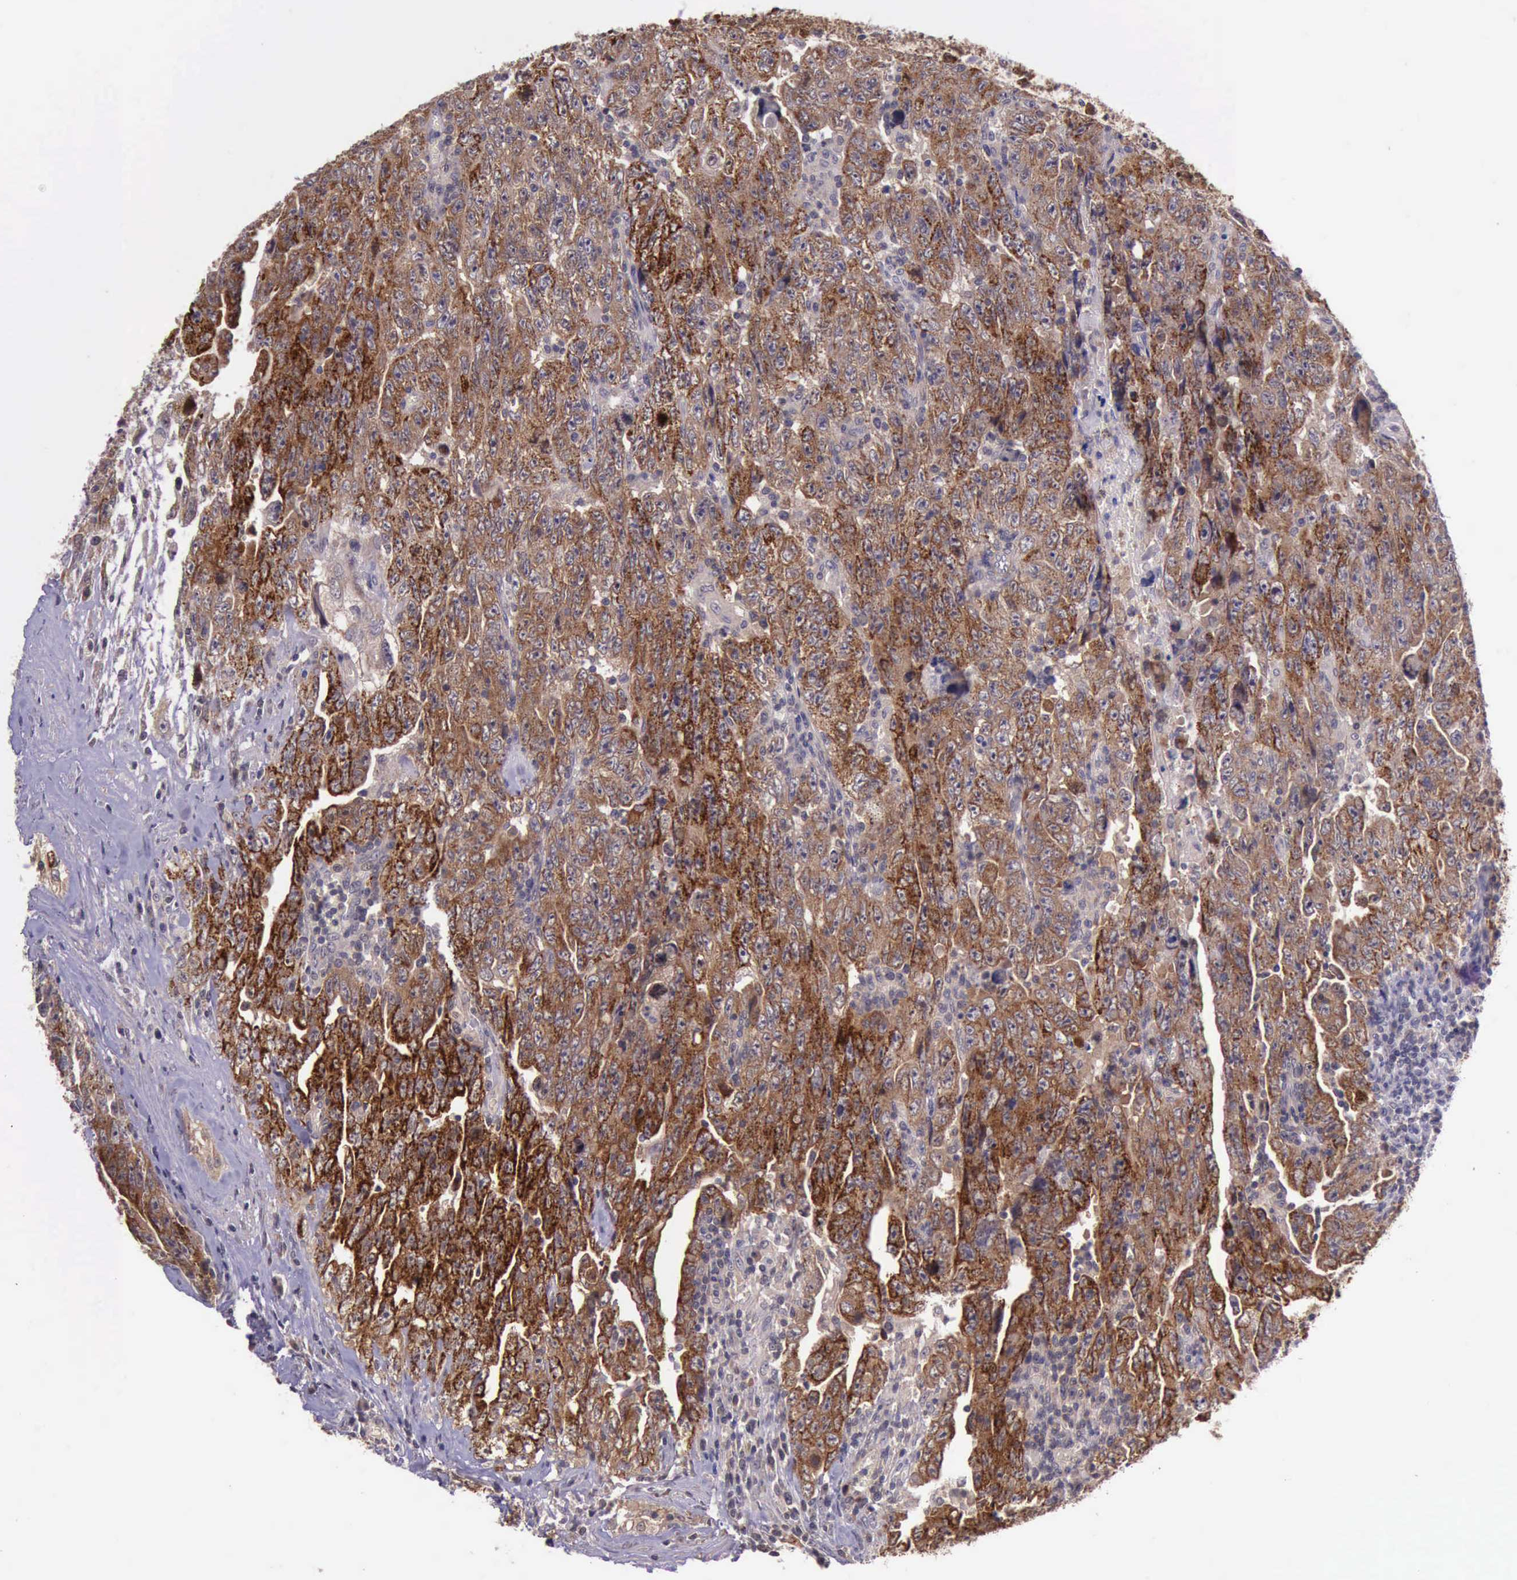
{"staining": {"intensity": "moderate", "quantity": ">75%", "location": "cytoplasmic/membranous"}, "tissue": "testis cancer", "cell_type": "Tumor cells", "image_type": "cancer", "snomed": [{"axis": "morphology", "description": "Carcinoma, Embryonal, NOS"}, {"axis": "topography", "description": "Testis"}], "caption": "A brown stain shows moderate cytoplasmic/membranous positivity of a protein in testis cancer (embryonal carcinoma) tumor cells.", "gene": "PRICKLE3", "patient": {"sex": "male", "age": 28}}